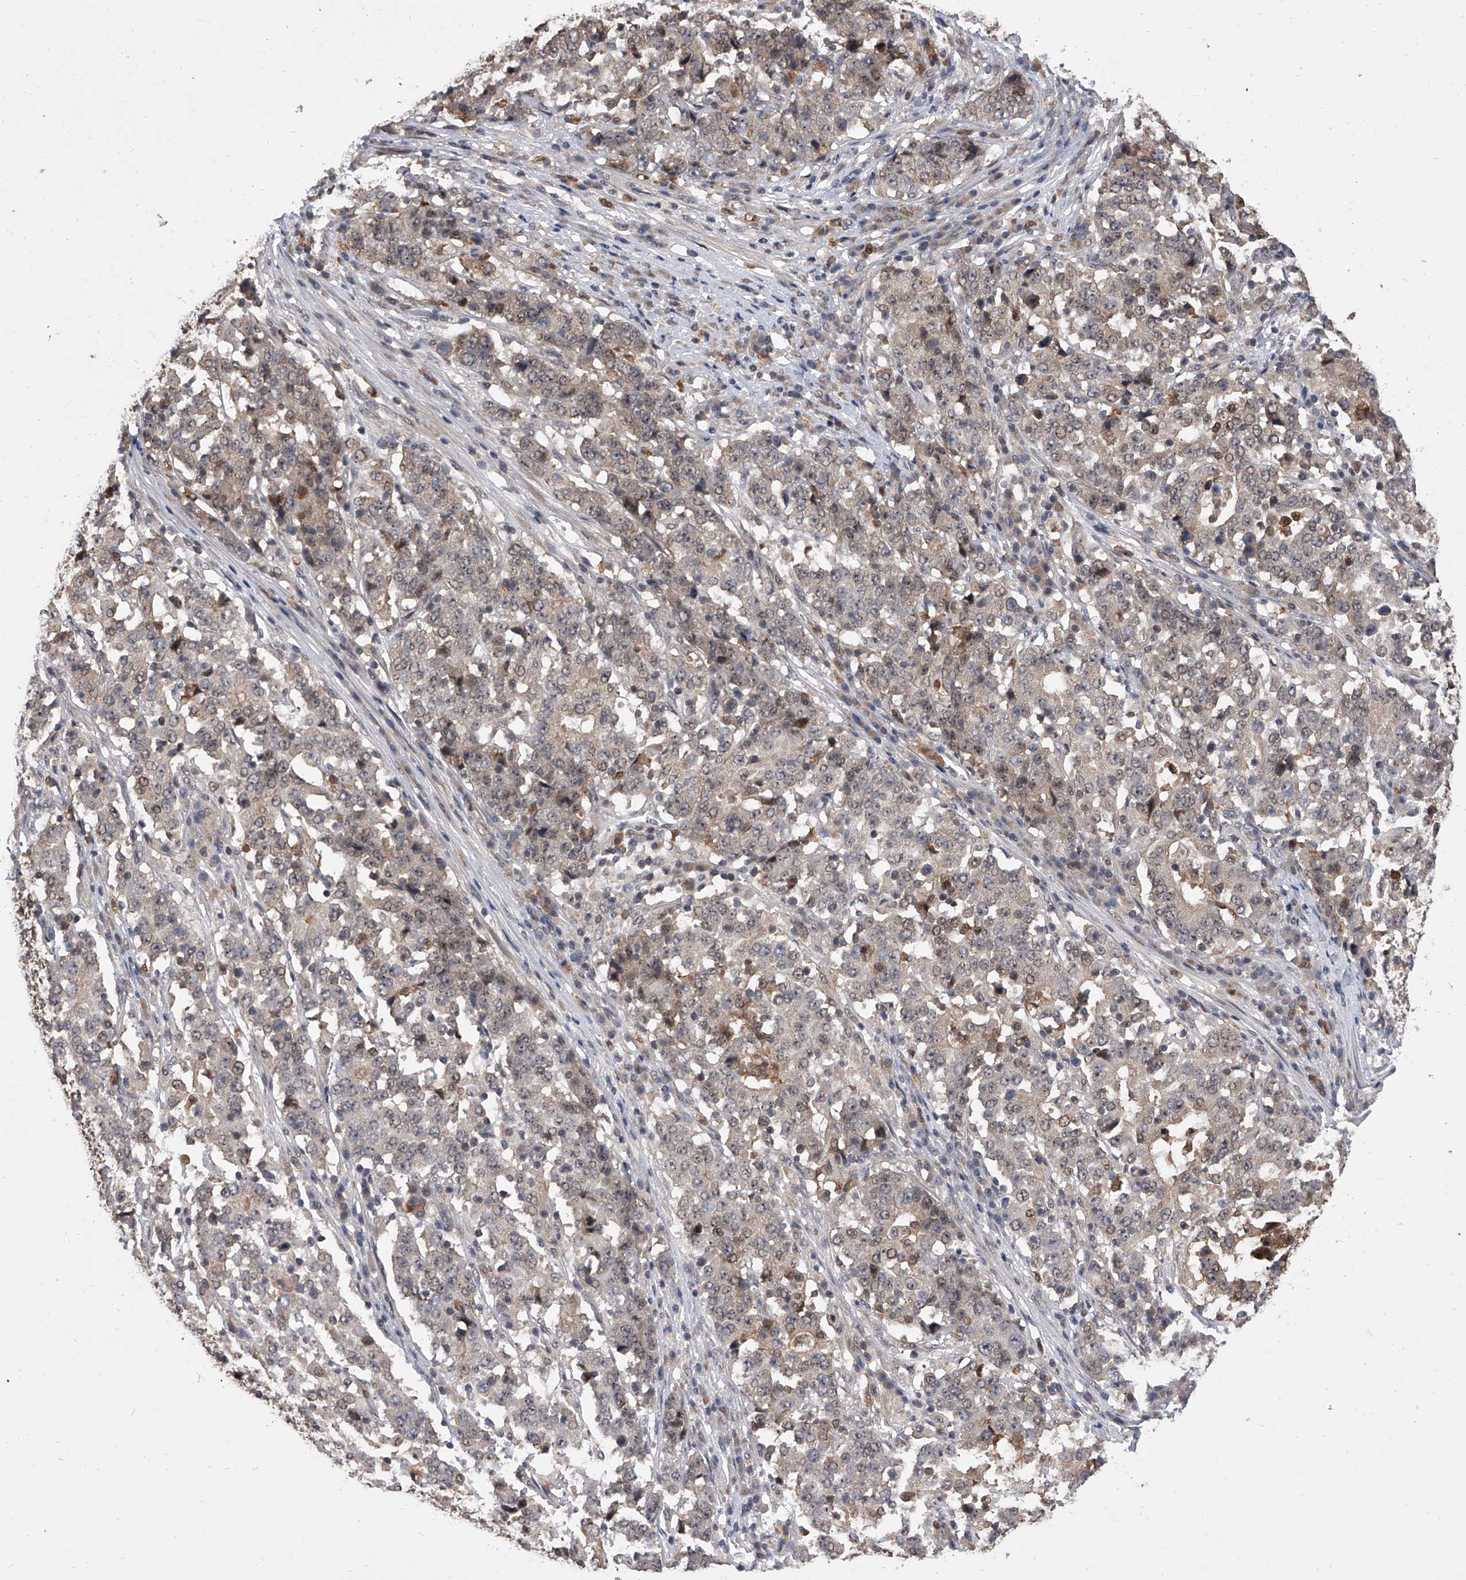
{"staining": {"intensity": "weak", "quantity": "<25%", "location": "cytoplasmic/membranous,nuclear"}, "tissue": "stomach cancer", "cell_type": "Tumor cells", "image_type": "cancer", "snomed": [{"axis": "morphology", "description": "Adenocarcinoma, NOS"}, {"axis": "topography", "description": "Stomach"}], "caption": "A high-resolution image shows IHC staining of adenocarcinoma (stomach), which shows no significant expression in tumor cells.", "gene": "BHLHE23", "patient": {"sex": "male", "age": 59}}